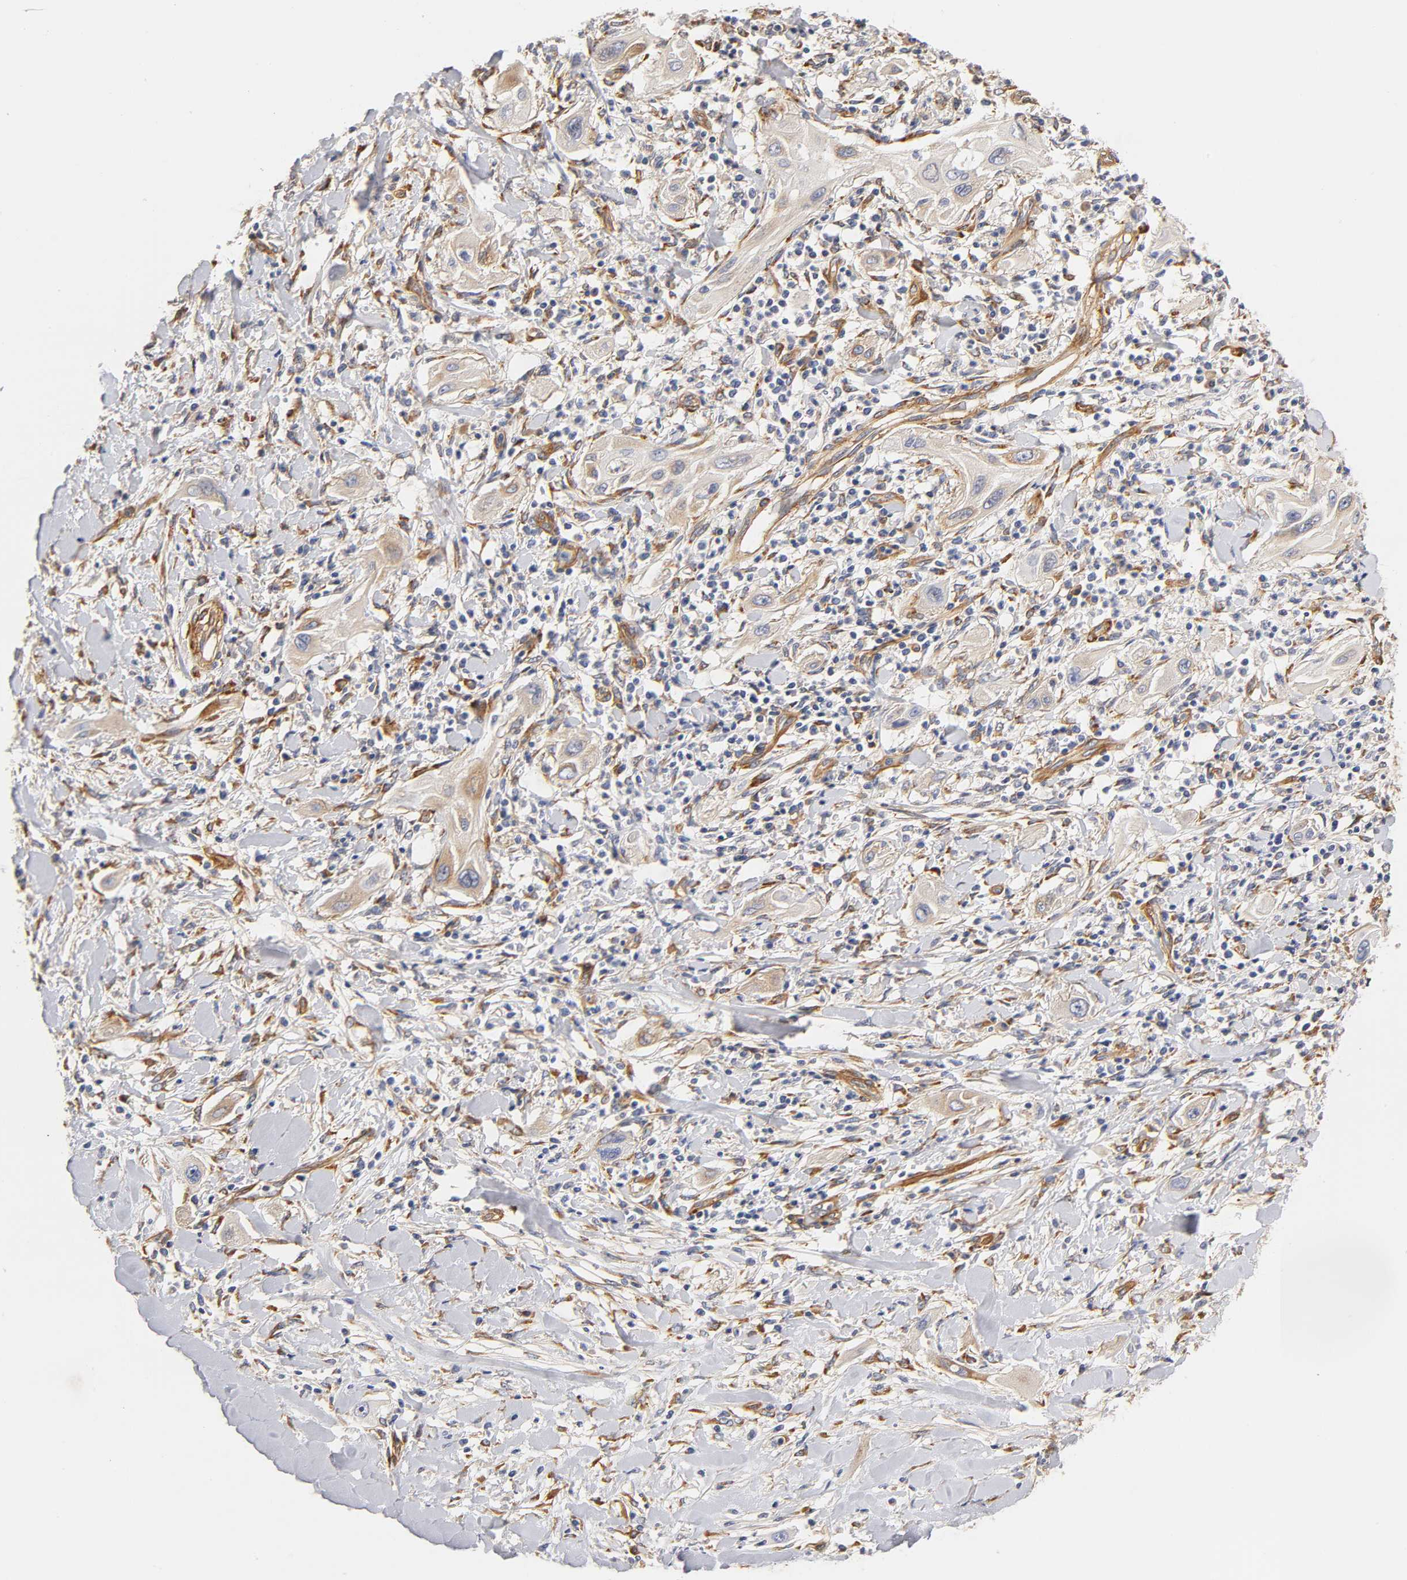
{"staining": {"intensity": "weak", "quantity": "<25%", "location": "cytoplasmic/membranous"}, "tissue": "lung cancer", "cell_type": "Tumor cells", "image_type": "cancer", "snomed": [{"axis": "morphology", "description": "Squamous cell carcinoma, NOS"}, {"axis": "topography", "description": "Lung"}], "caption": "Tumor cells are negative for brown protein staining in lung cancer (squamous cell carcinoma).", "gene": "LAMB1", "patient": {"sex": "female", "age": 47}}